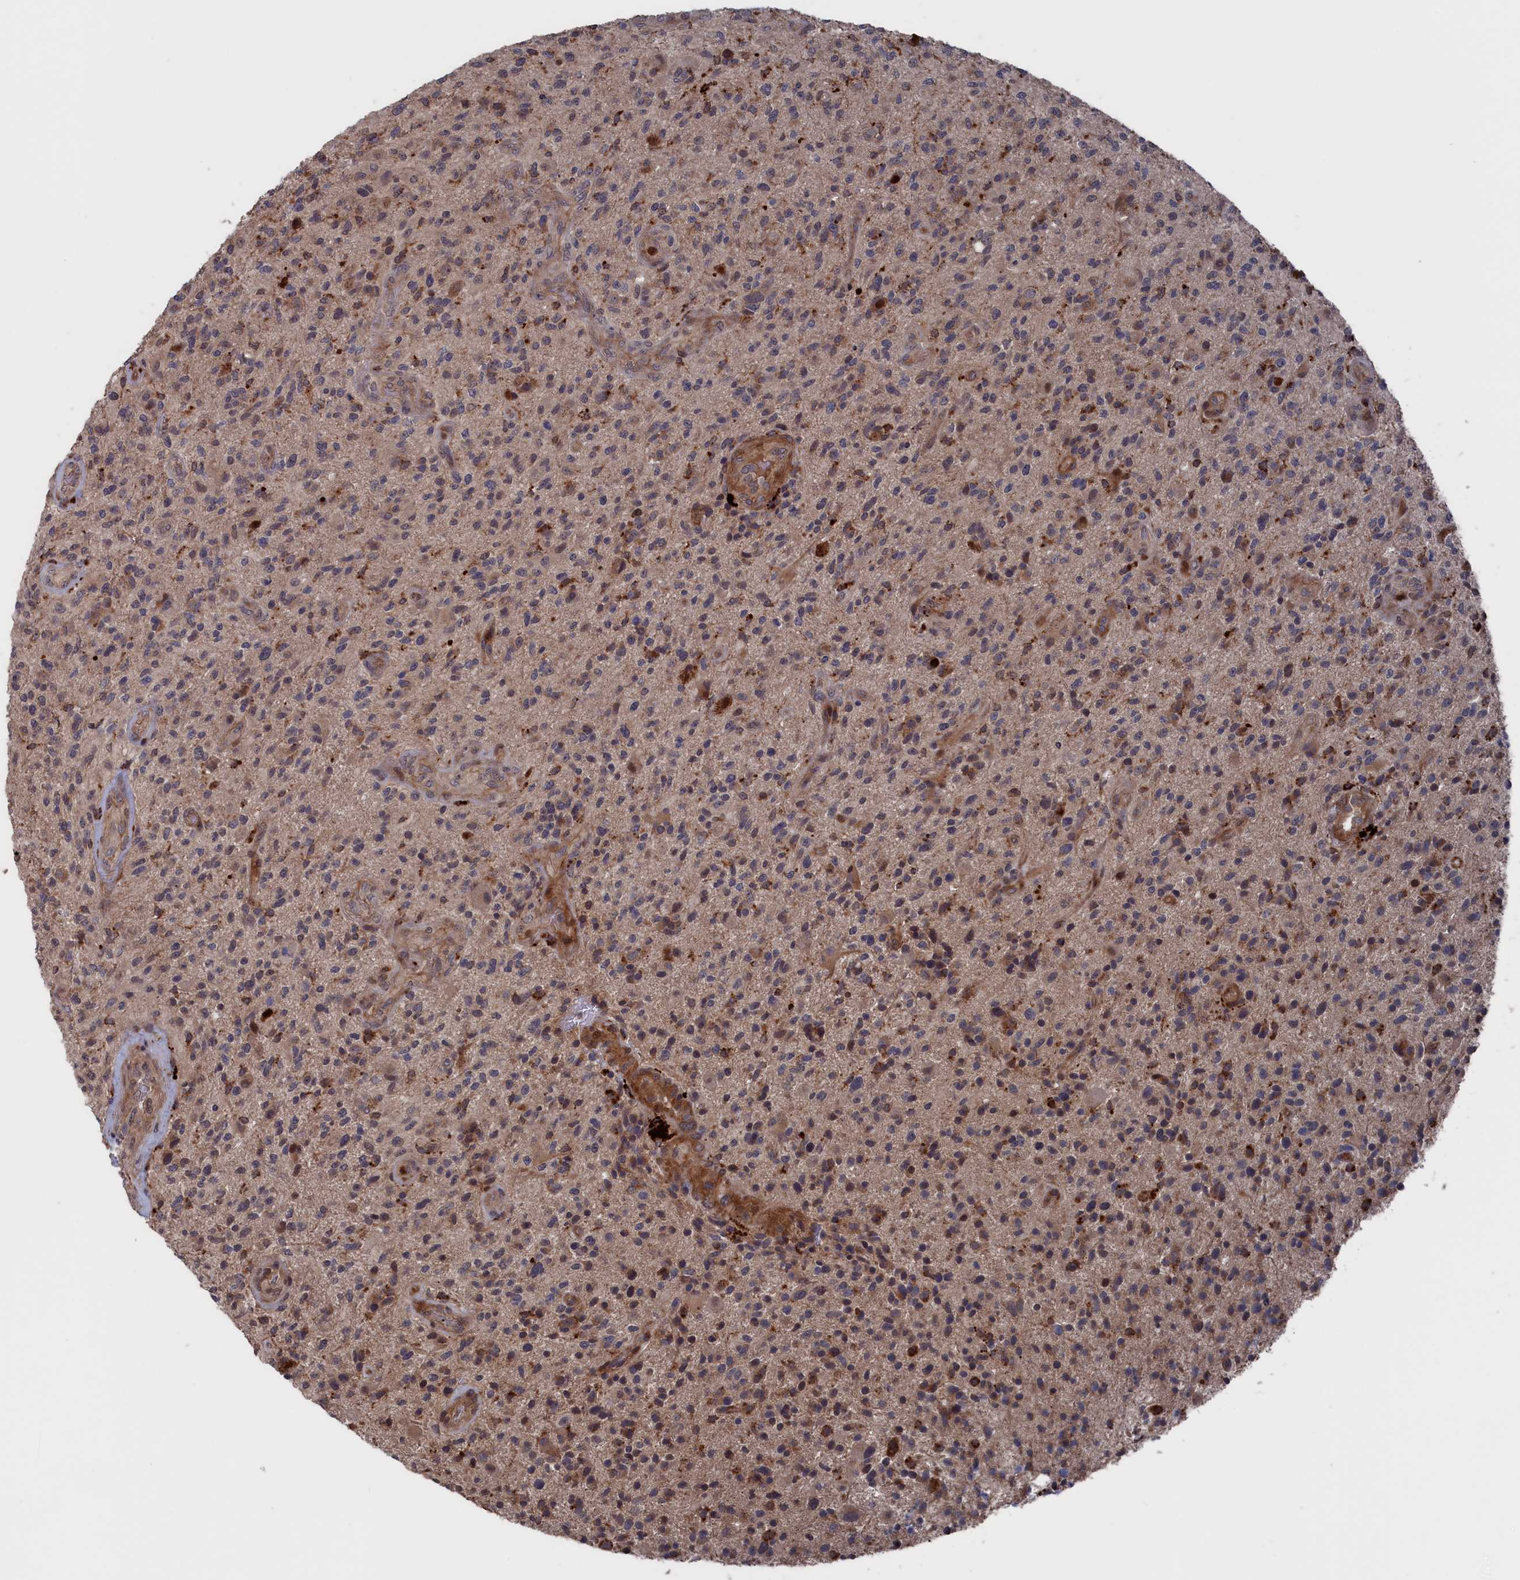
{"staining": {"intensity": "moderate", "quantity": "<25%", "location": "cytoplasmic/membranous"}, "tissue": "glioma", "cell_type": "Tumor cells", "image_type": "cancer", "snomed": [{"axis": "morphology", "description": "Glioma, malignant, High grade"}, {"axis": "topography", "description": "Brain"}], "caption": "A photomicrograph showing moderate cytoplasmic/membranous positivity in approximately <25% of tumor cells in glioma, as visualized by brown immunohistochemical staining.", "gene": "PLA2G15", "patient": {"sex": "male", "age": 47}}